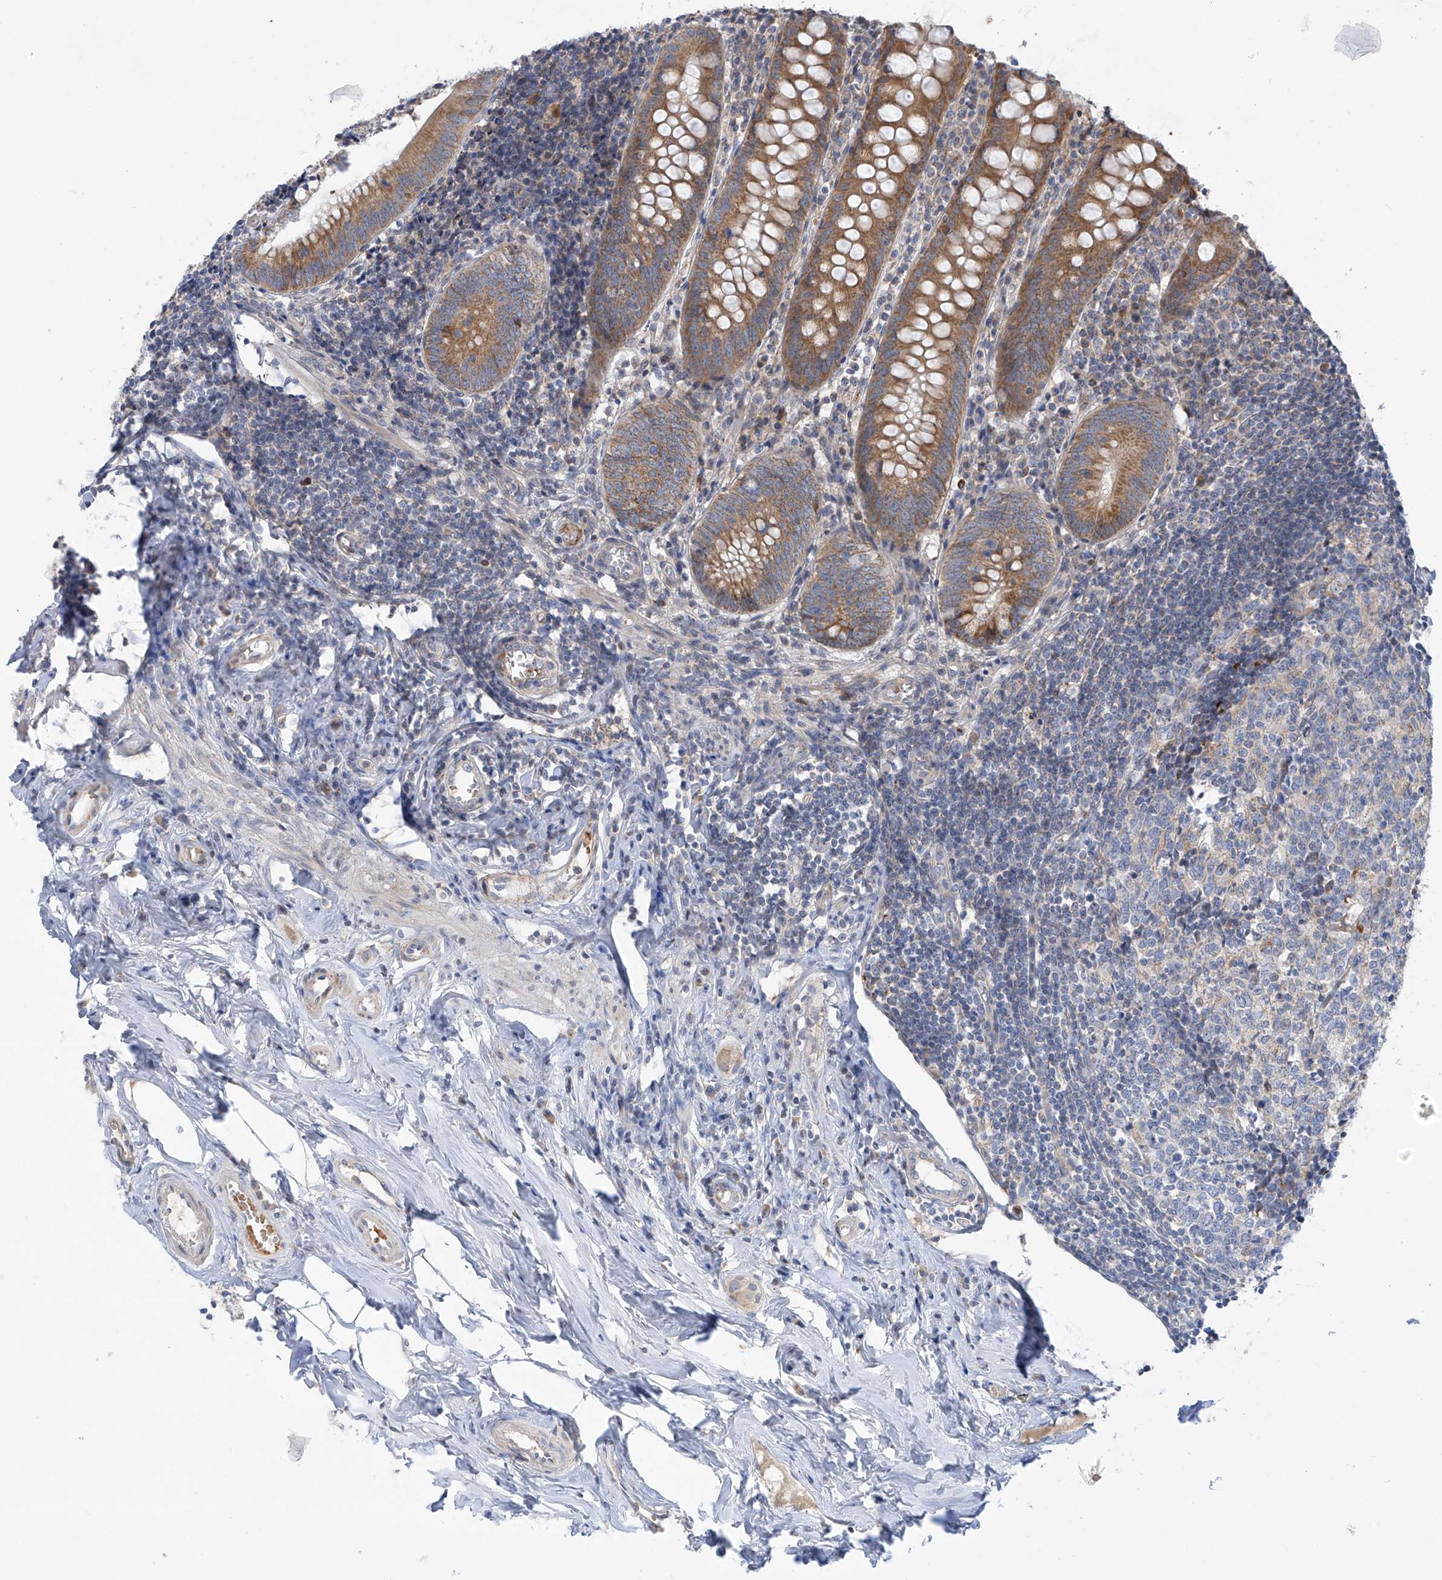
{"staining": {"intensity": "moderate", "quantity": ">75%", "location": "cytoplasmic/membranous"}, "tissue": "appendix", "cell_type": "Glandular cells", "image_type": "normal", "snomed": [{"axis": "morphology", "description": "Normal tissue, NOS"}, {"axis": "topography", "description": "Appendix"}], "caption": "Appendix stained with a brown dye displays moderate cytoplasmic/membranous positive positivity in about >75% of glandular cells.", "gene": "METTL18", "patient": {"sex": "female", "age": 54}}